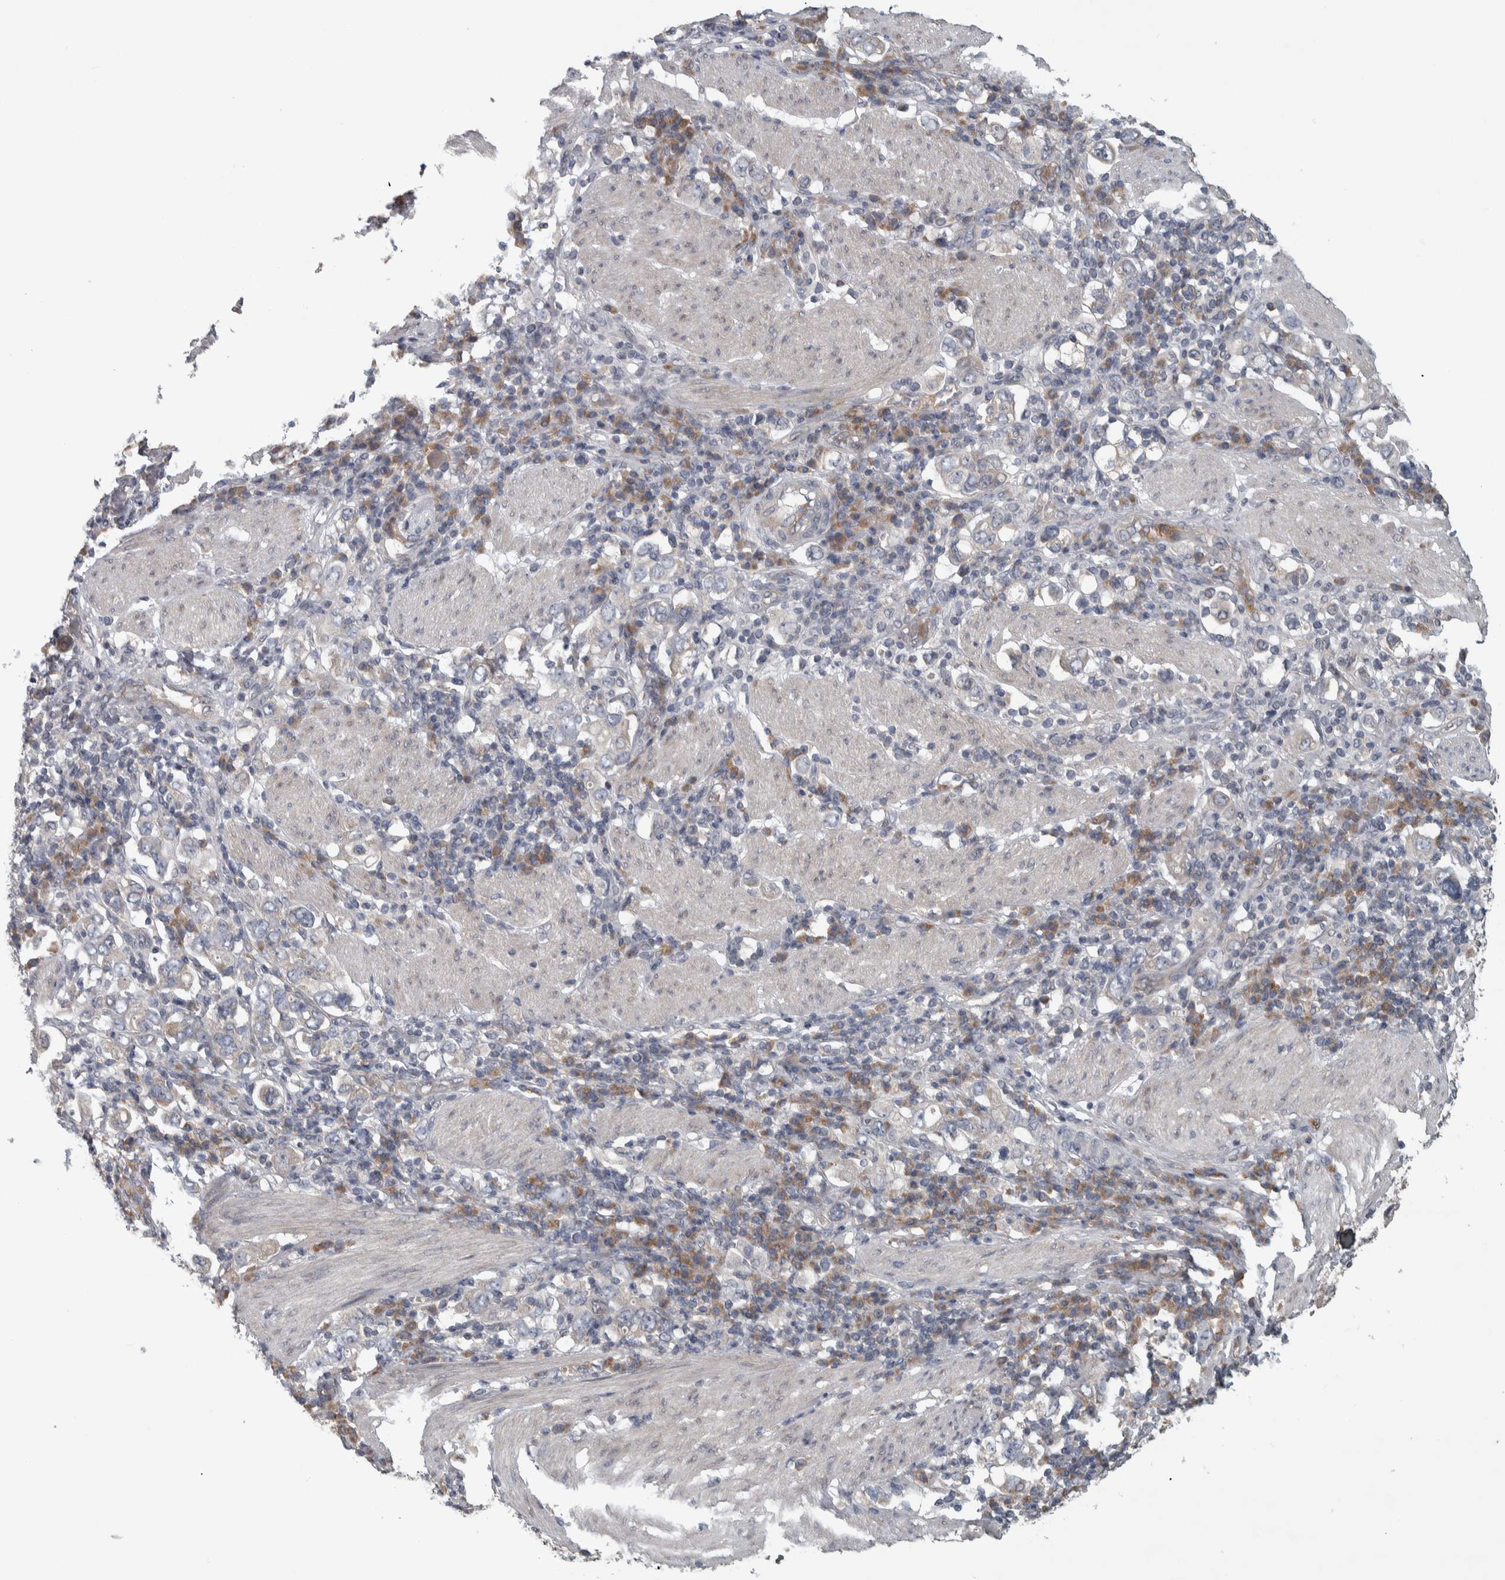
{"staining": {"intensity": "negative", "quantity": "none", "location": "none"}, "tissue": "stomach cancer", "cell_type": "Tumor cells", "image_type": "cancer", "snomed": [{"axis": "morphology", "description": "Adenocarcinoma, NOS"}, {"axis": "topography", "description": "Stomach, upper"}], "caption": "This is an IHC histopathology image of stomach cancer. There is no positivity in tumor cells.", "gene": "SRP68", "patient": {"sex": "male", "age": 62}}